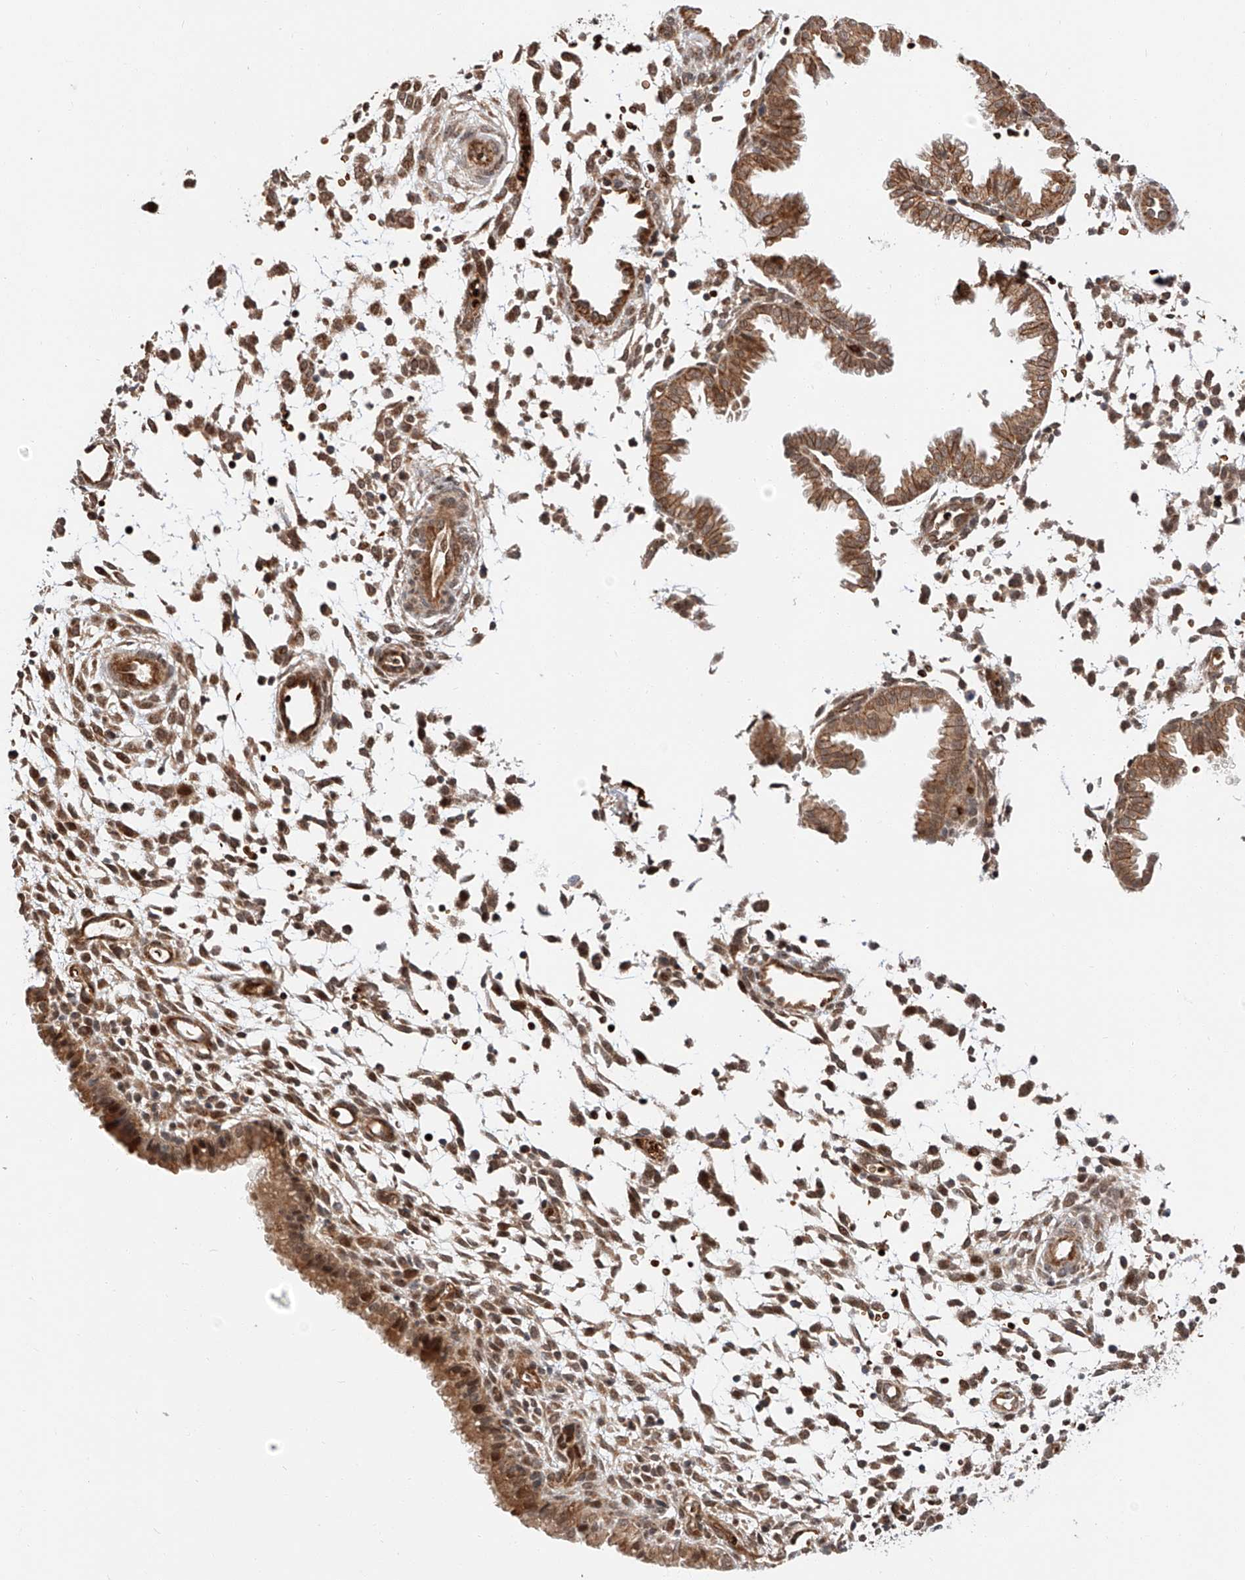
{"staining": {"intensity": "moderate", "quantity": ">75%", "location": "nuclear"}, "tissue": "endometrium", "cell_type": "Cells in endometrial stroma", "image_type": "normal", "snomed": [{"axis": "morphology", "description": "Normal tissue, NOS"}, {"axis": "topography", "description": "Endometrium"}], "caption": "Immunohistochemical staining of unremarkable human endometrium demonstrates medium levels of moderate nuclear positivity in approximately >75% of cells in endometrial stroma.", "gene": "THTPA", "patient": {"sex": "female", "age": 33}}